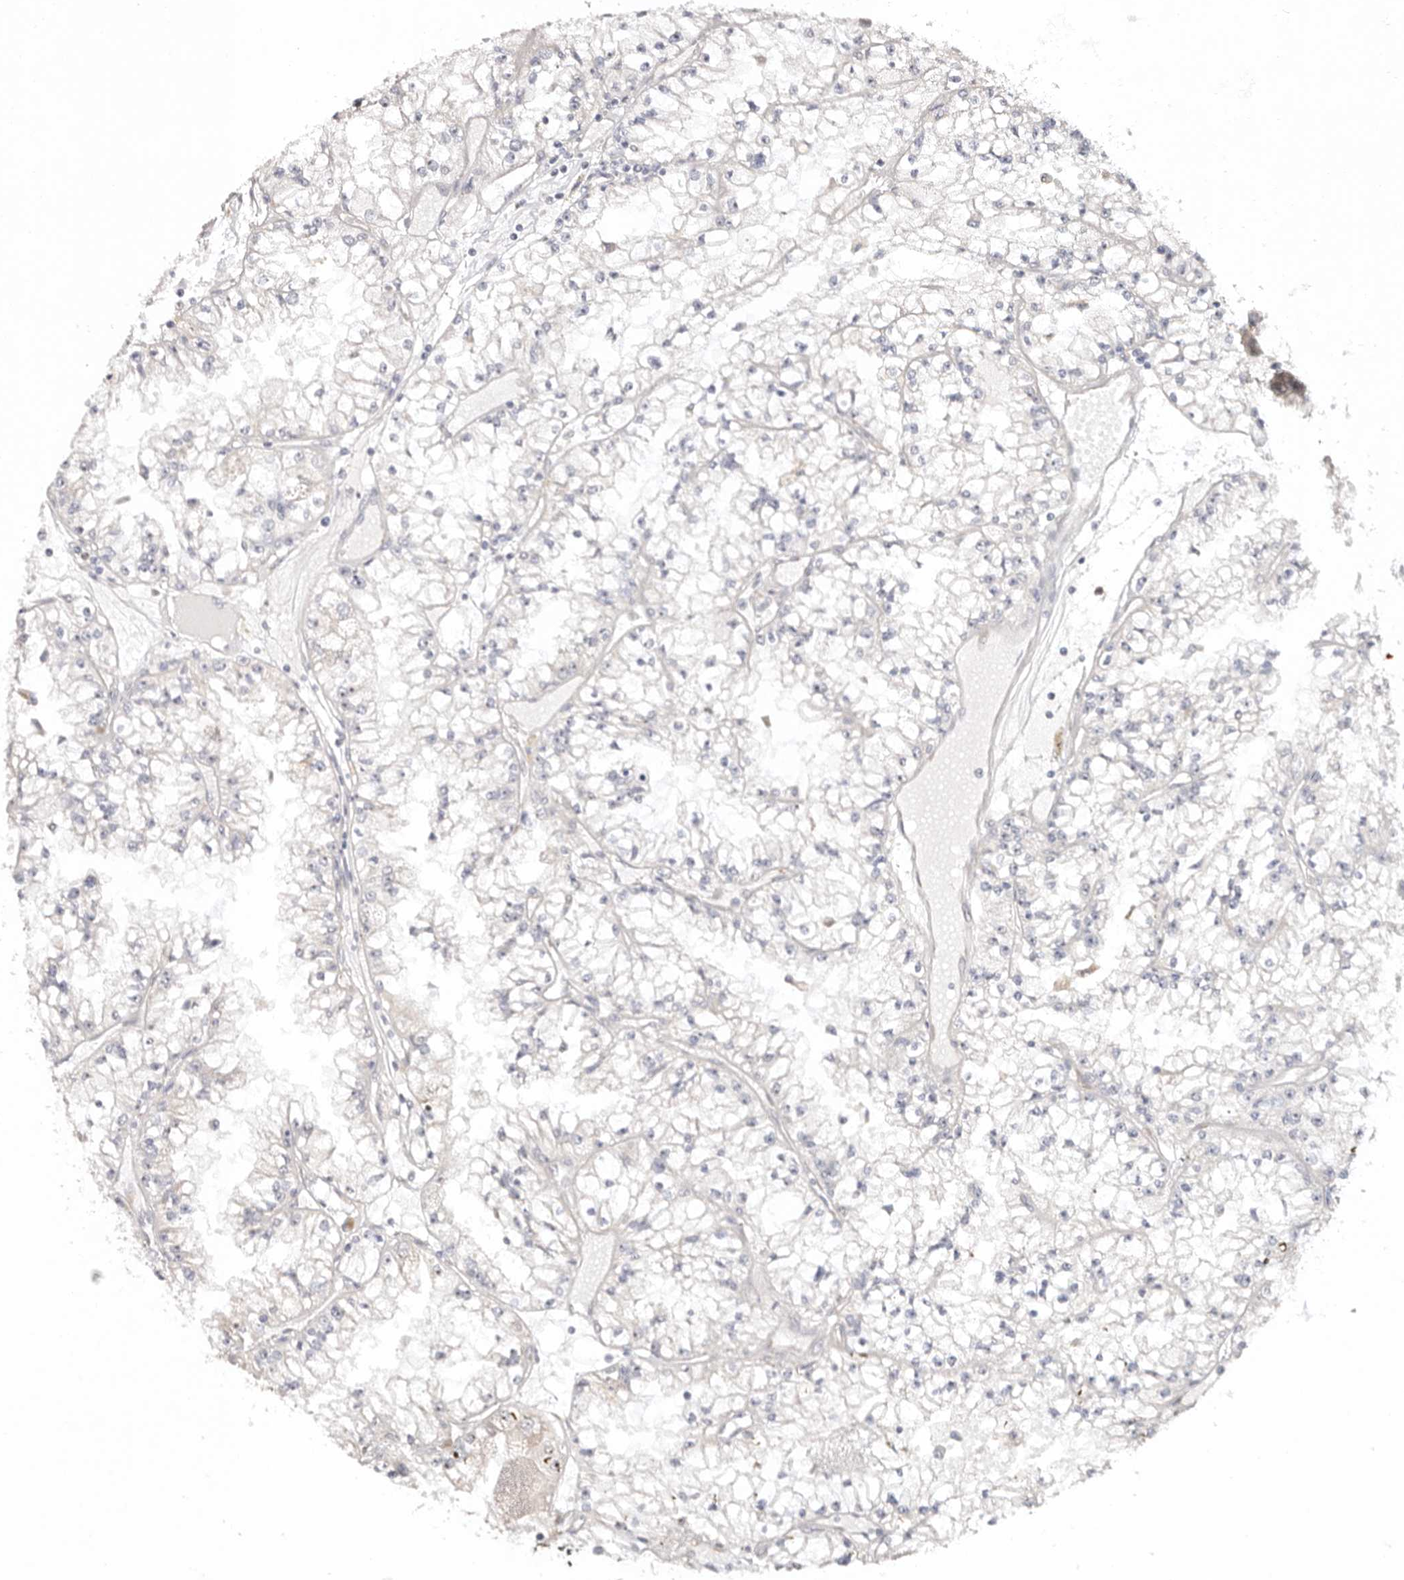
{"staining": {"intensity": "negative", "quantity": "none", "location": "none"}, "tissue": "renal cancer", "cell_type": "Tumor cells", "image_type": "cancer", "snomed": [{"axis": "morphology", "description": "Adenocarcinoma, NOS"}, {"axis": "topography", "description": "Kidney"}], "caption": "A high-resolution micrograph shows immunohistochemistry (IHC) staining of renal adenocarcinoma, which demonstrates no significant expression in tumor cells.", "gene": "BCL2L15", "patient": {"sex": "male", "age": 56}}